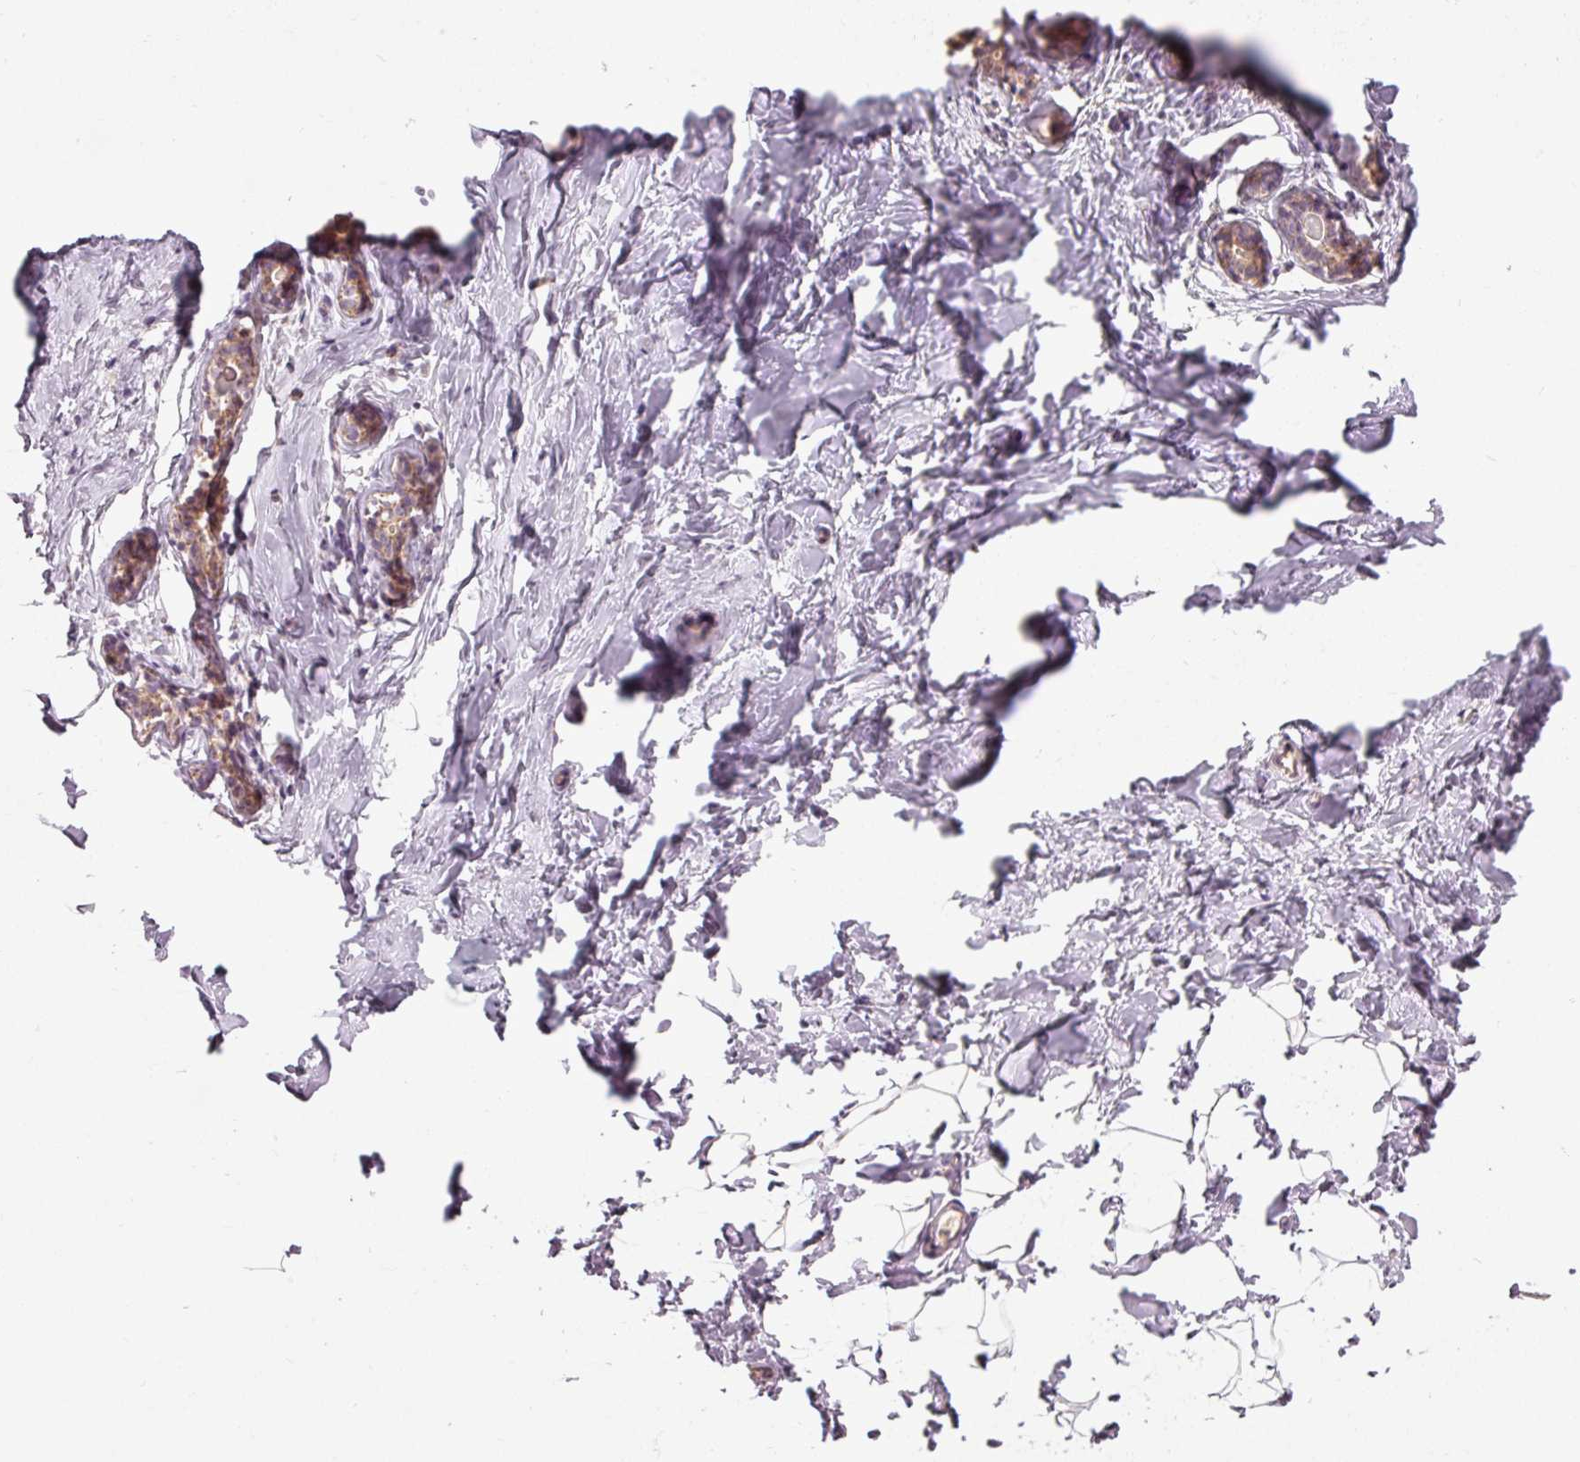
{"staining": {"intensity": "negative", "quantity": "none", "location": "none"}, "tissue": "breast", "cell_type": "Adipocytes", "image_type": "normal", "snomed": [{"axis": "morphology", "description": "Normal tissue, NOS"}, {"axis": "topography", "description": "Breast"}], "caption": "Immunohistochemistry (IHC) micrograph of normal human breast stained for a protein (brown), which displays no staining in adipocytes.", "gene": "NDUFB4", "patient": {"sex": "female", "age": 23}}